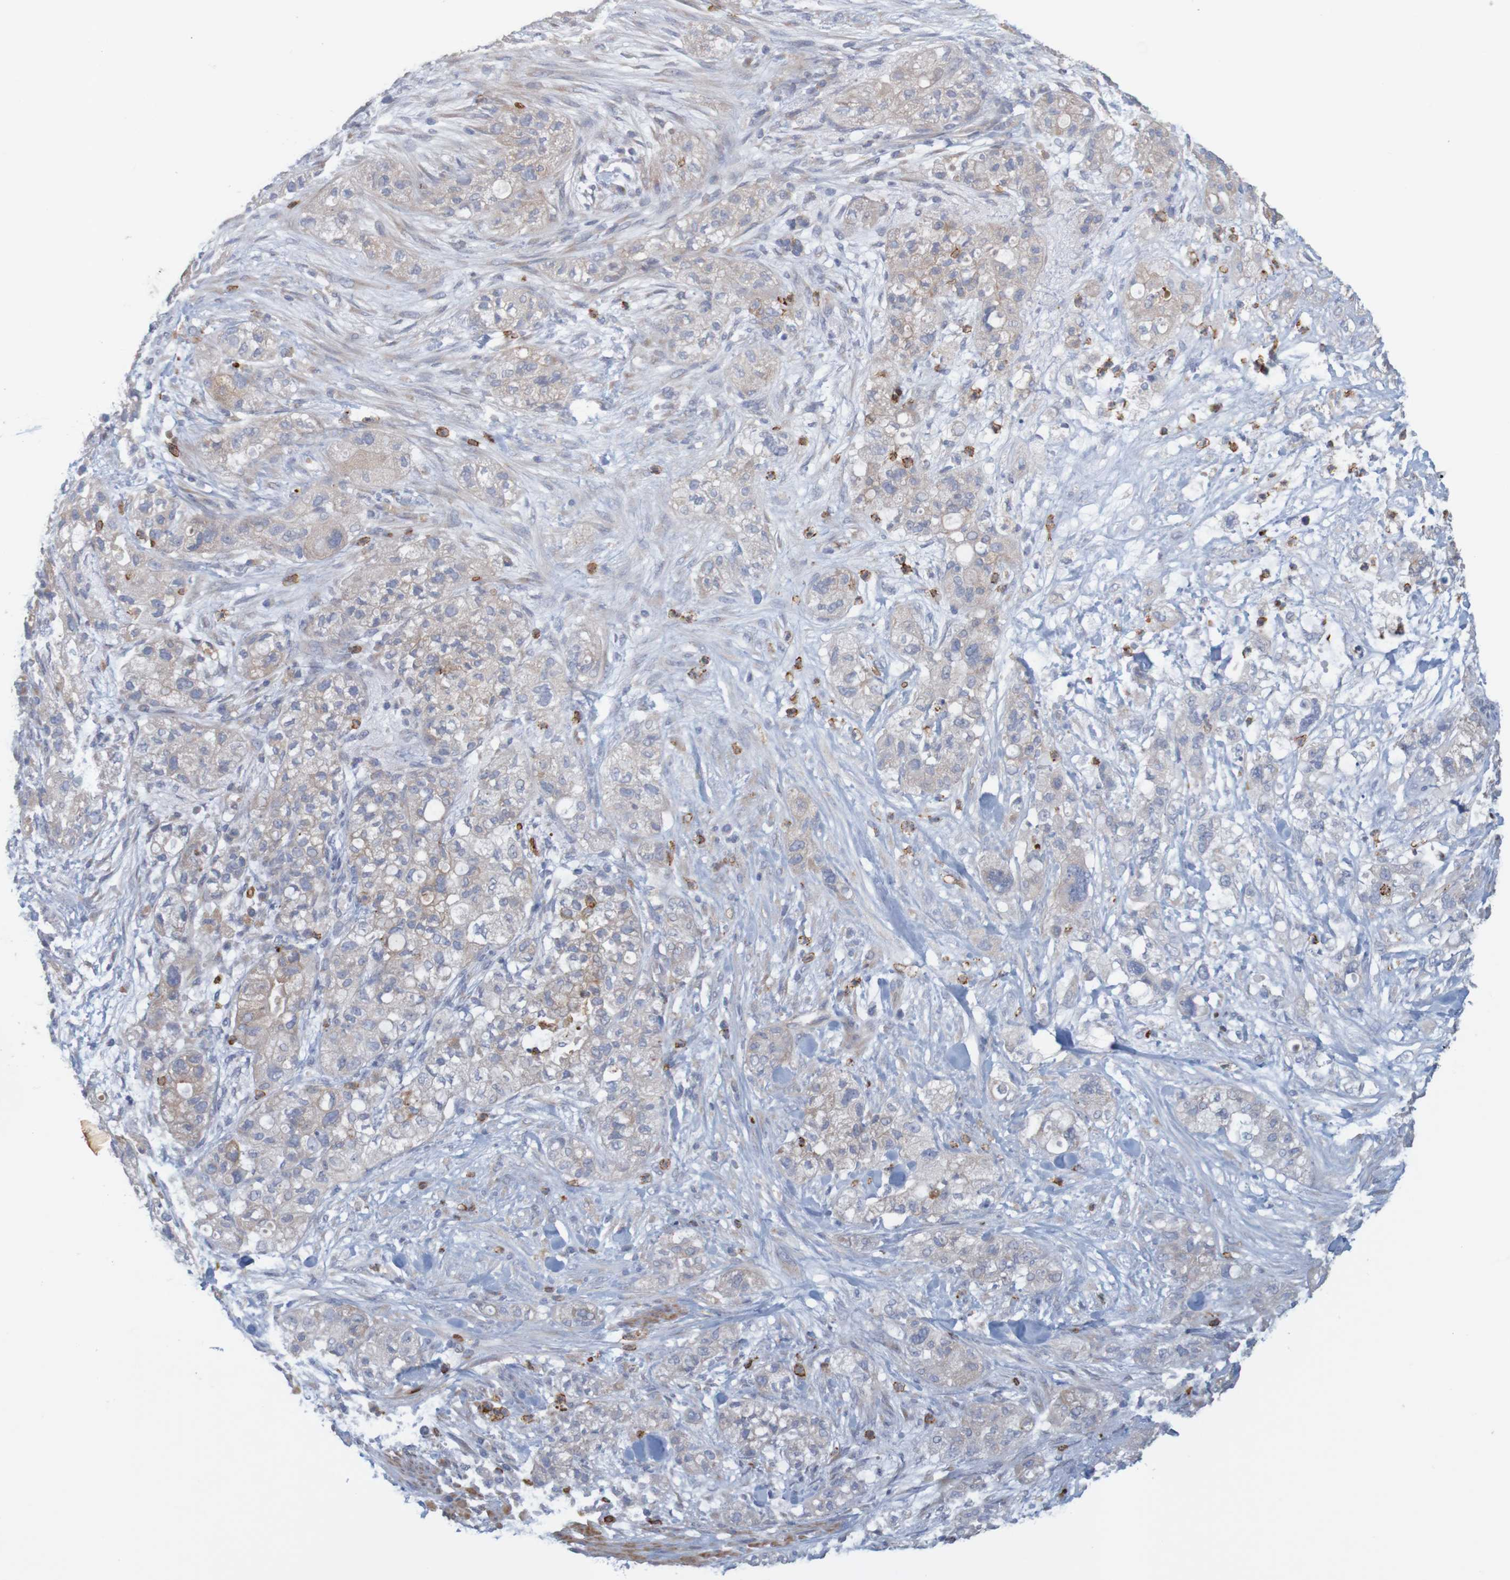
{"staining": {"intensity": "weak", "quantity": "<25%", "location": "cytoplasmic/membranous"}, "tissue": "pancreatic cancer", "cell_type": "Tumor cells", "image_type": "cancer", "snomed": [{"axis": "morphology", "description": "Adenocarcinoma, NOS"}, {"axis": "topography", "description": "Pancreas"}], "caption": "The photomicrograph reveals no staining of tumor cells in pancreatic adenocarcinoma.", "gene": "KRT23", "patient": {"sex": "female", "age": 78}}